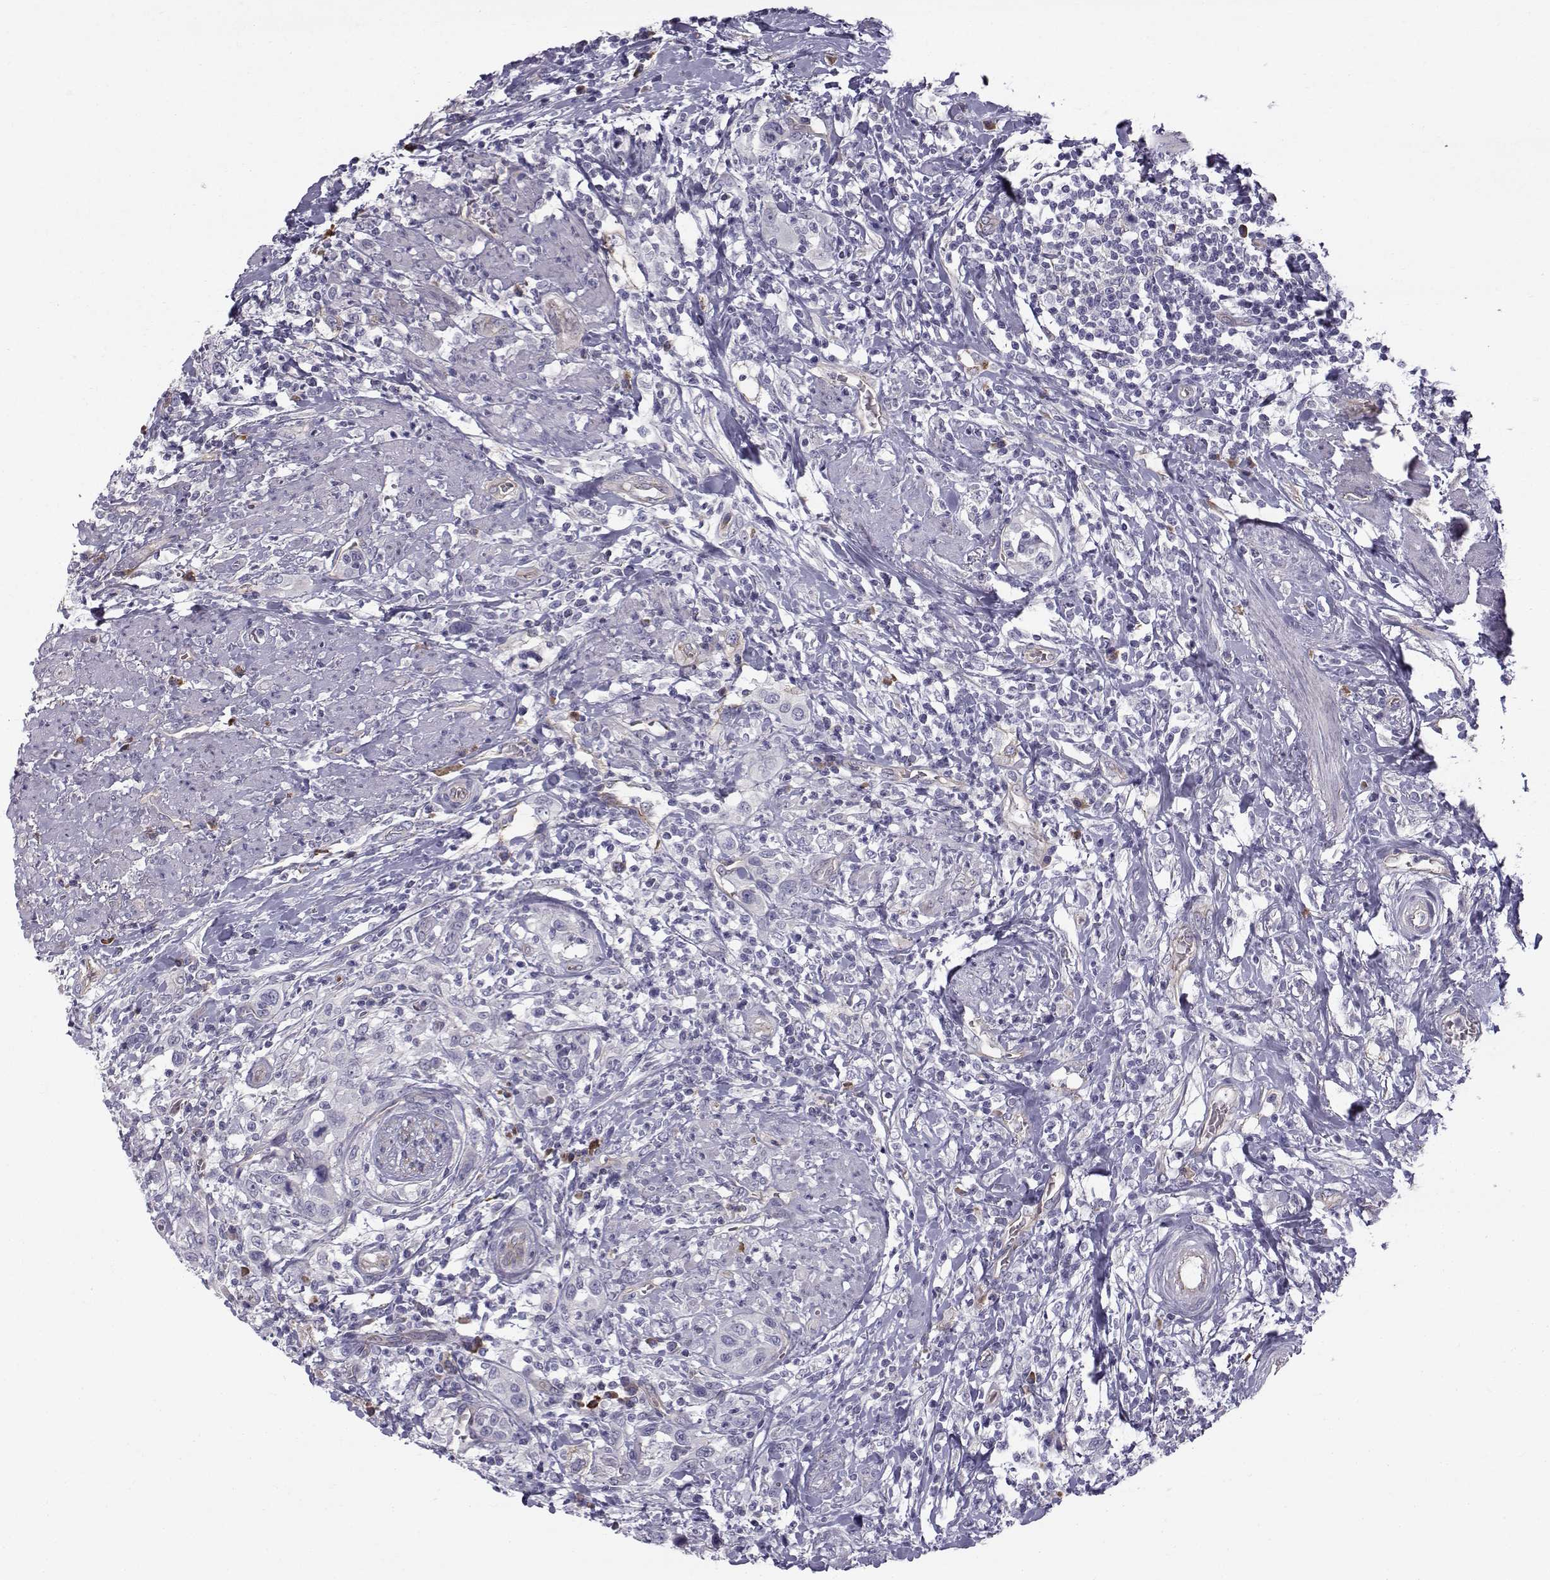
{"staining": {"intensity": "weak", "quantity": "<25%", "location": "cytoplasmic/membranous"}, "tissue": "urothelial cancer", "cell_type": "Tumor cells", "image_type": "cancer", "snomed": [{"axis": "morphology", "description": "Urothelial carcinoma, NOS"}, {"axis": "morphology", "description": "Urothelial carcinoma, High grade"}, {"axis": "topography", "description": "Urinary bladder"}], "caption": "Tumor cells are negative for protein expression in human urothelial cancer. Nuclei are stained in blue.", "gene": "QPCT", "patient": {"sex": "female", "age": 64}}